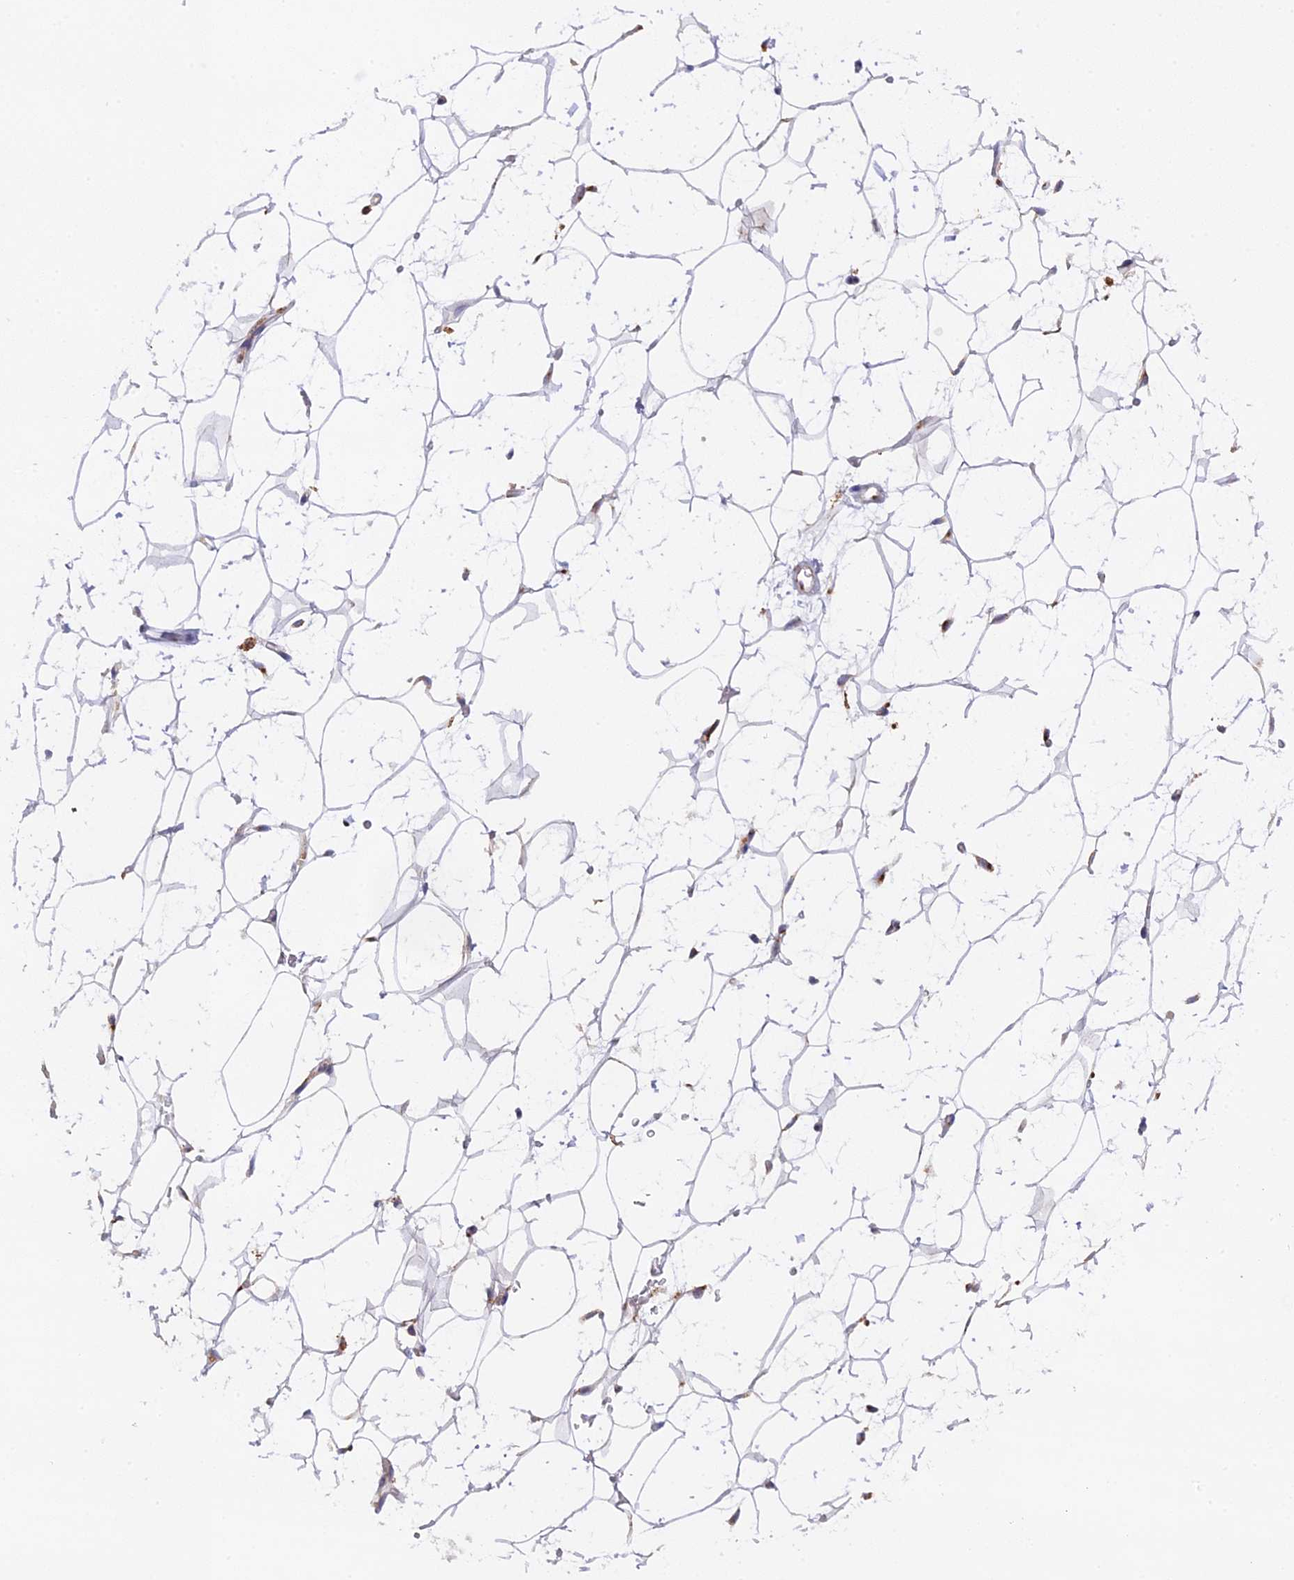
{"staining": {"intensity": "negative", "quantity": "none", "location": "none"}, "tissue": "adipose tissue", "cell_type": "Adipocytes", "image_type": "normal", "snomed": [{"axis": "morphology", "description": "Normal tissue, NOS"}, {"axis": "topography", "description": "Breast"}], "caption": "Immunohistochemistry (IHC) histopathology image of benign human adipose tissue stained for a protein (brown), which shows no expression in adipocytes.", "gene": "SNX17", "patient": {"sex": "female", "age": 26}}